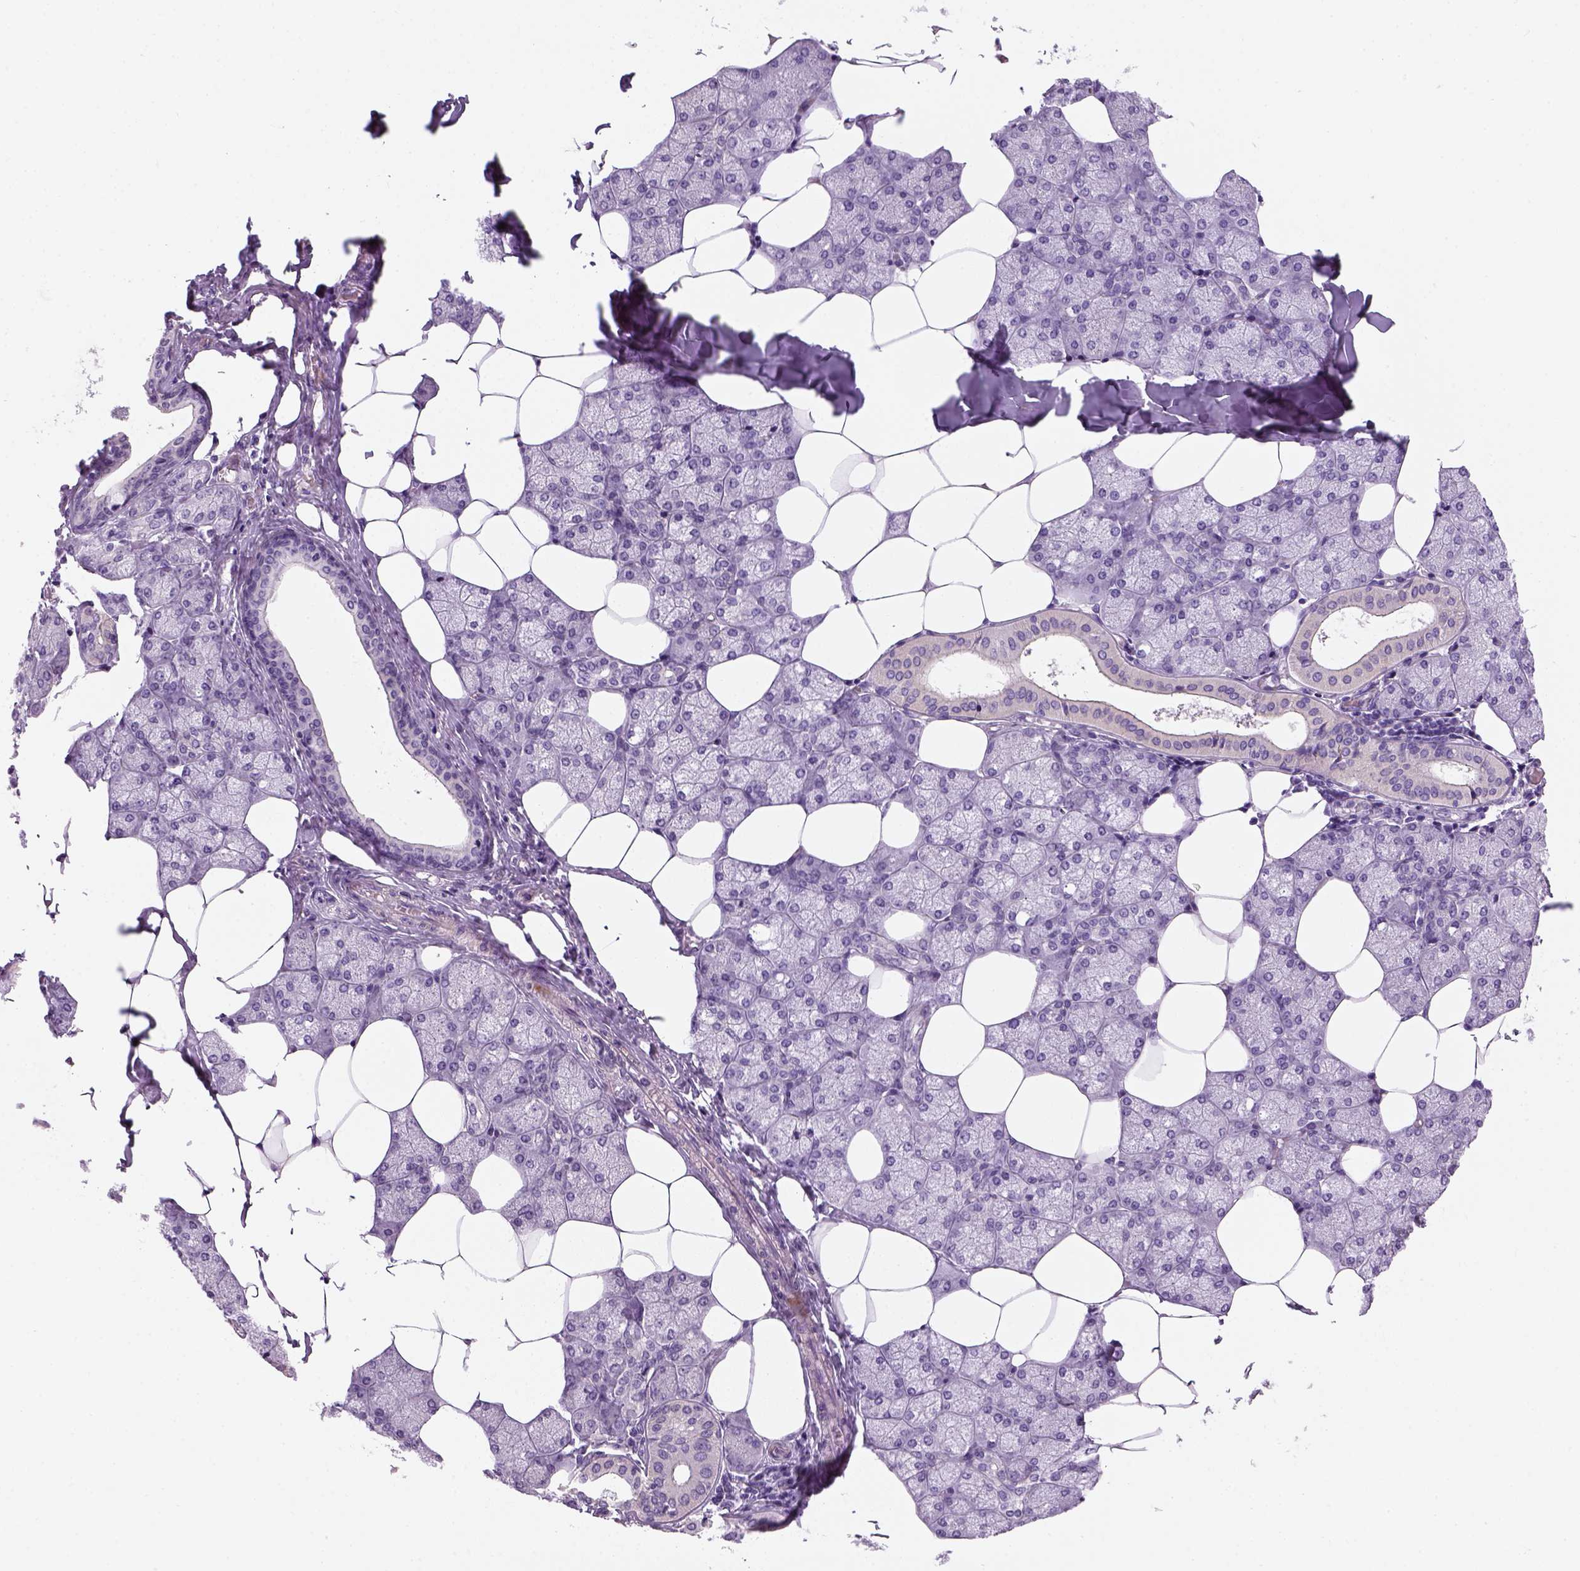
{"staining": {"intensity": "moderate", "quantity": "<25%", "location": "cytoplasmic/membranous"}, "tissue": "salivary gland", "cell_type": "Glandular cells", "image_type": "normal", "snomed": [{"axis": "morphology", "description": "Normal tissue, NOS"}, {"axis": "topography", "description": "Salivary gland"}], "caption": "Immunohistochemical staining of unremarkable human salivary gland demonstrates low levels of moderate cytoplasmic/membranous staining in about <25% of glandular cells. (Stains: DAB (3,3'-diaminobenzidine) in brown, nuclei in blue, Microscopy: brightfield microscopy at high magnification).", "gene": "NUDT6", "patient": {"sex": "female", "age": 43}}